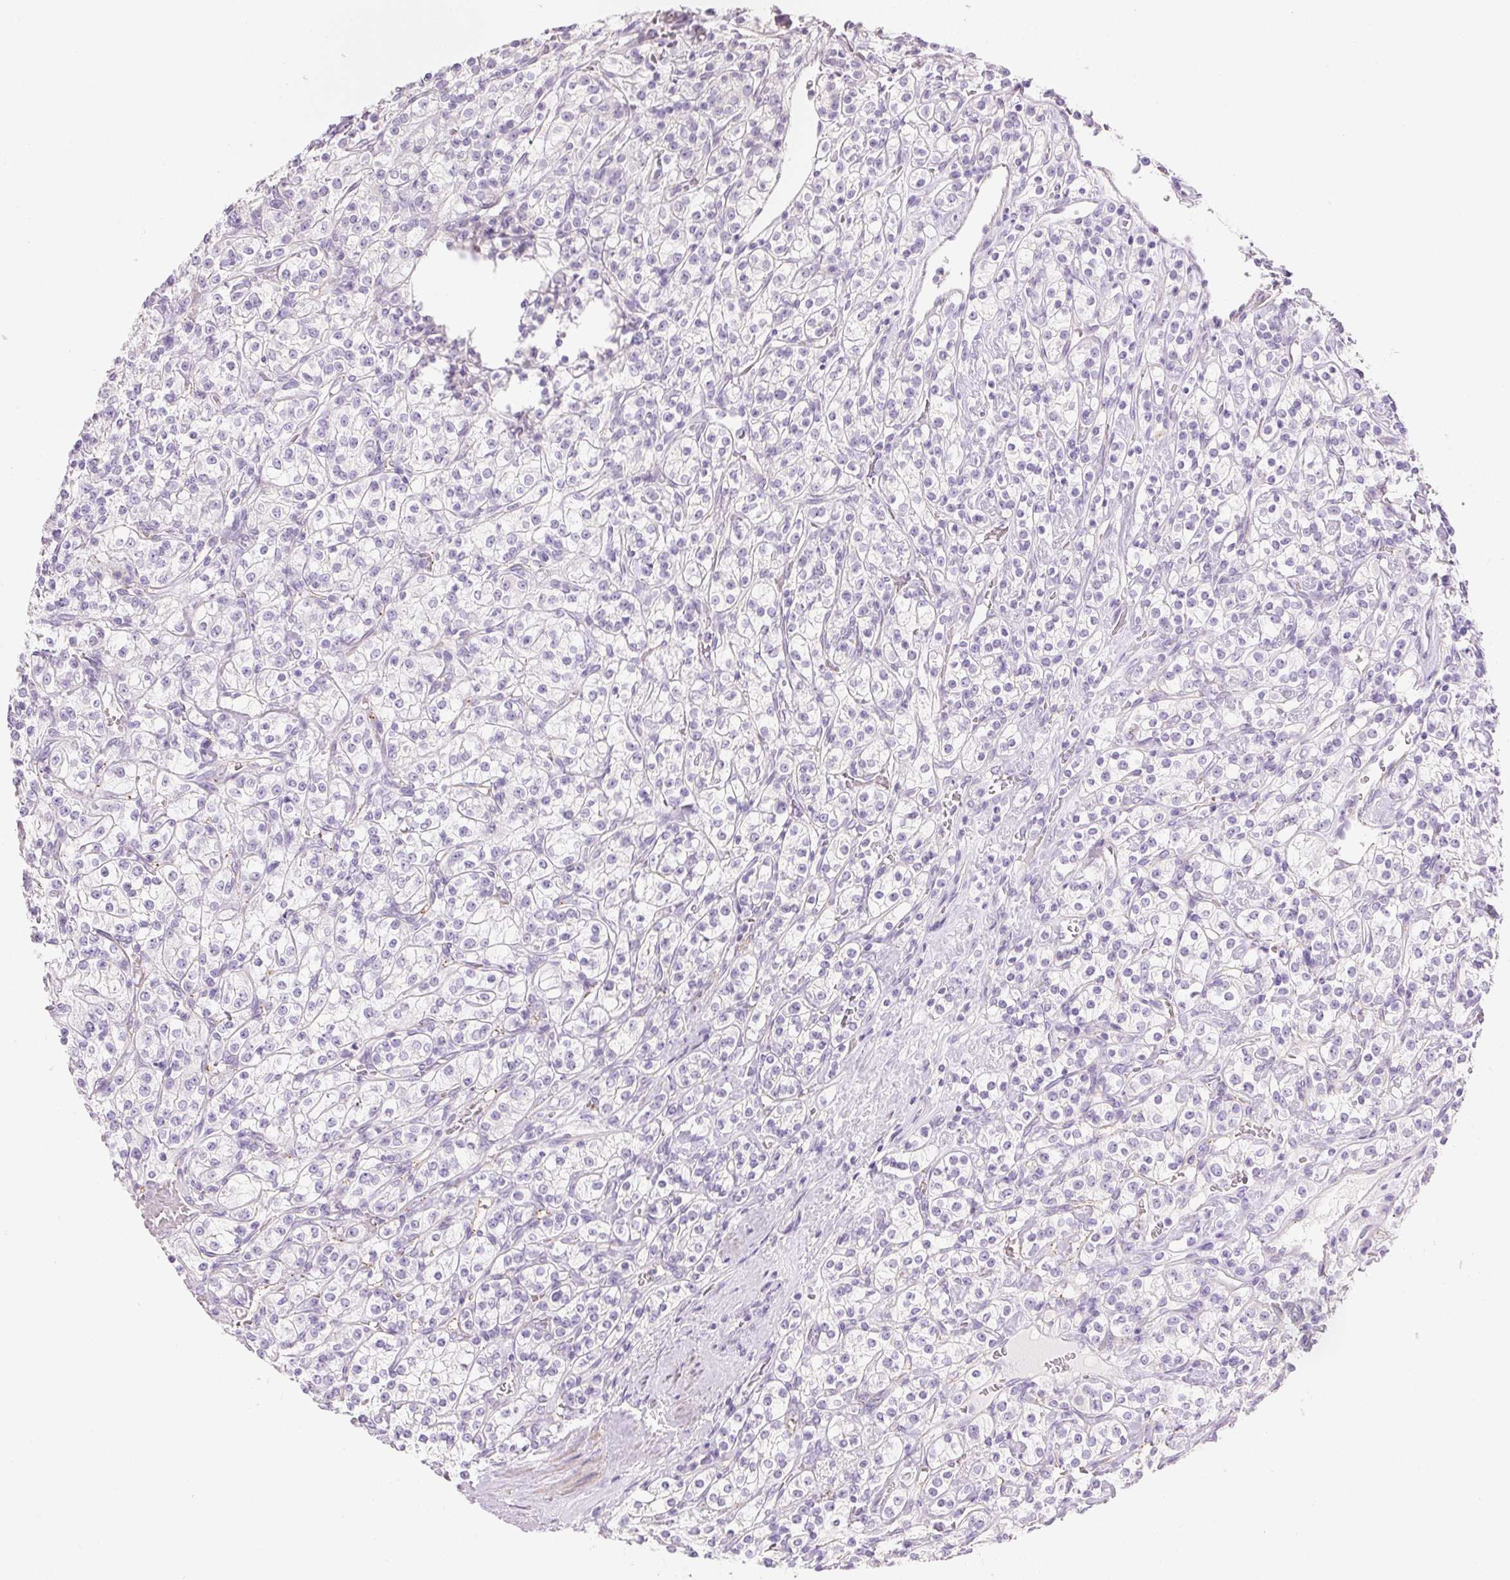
{"staining": {"intensity": "negative", "quantity": "none", "location": "none"}, "tissue": "renal cancer", "cell_type": "Tumor cells", "image_type": "cancer", "snomed": [{"axis": "morphology", "description": "Adenocarcinoma, NOS"}, {"axis": "topography", "description": "Kidney"}], "caption": "This is an immunohistochemistry (IHC) micrograph of human renal cancer (adenocarcinoma). There is no positivity in tumor cells.", "gene": "KCNE2", "patient": {"sex": "male", "age": 77}}